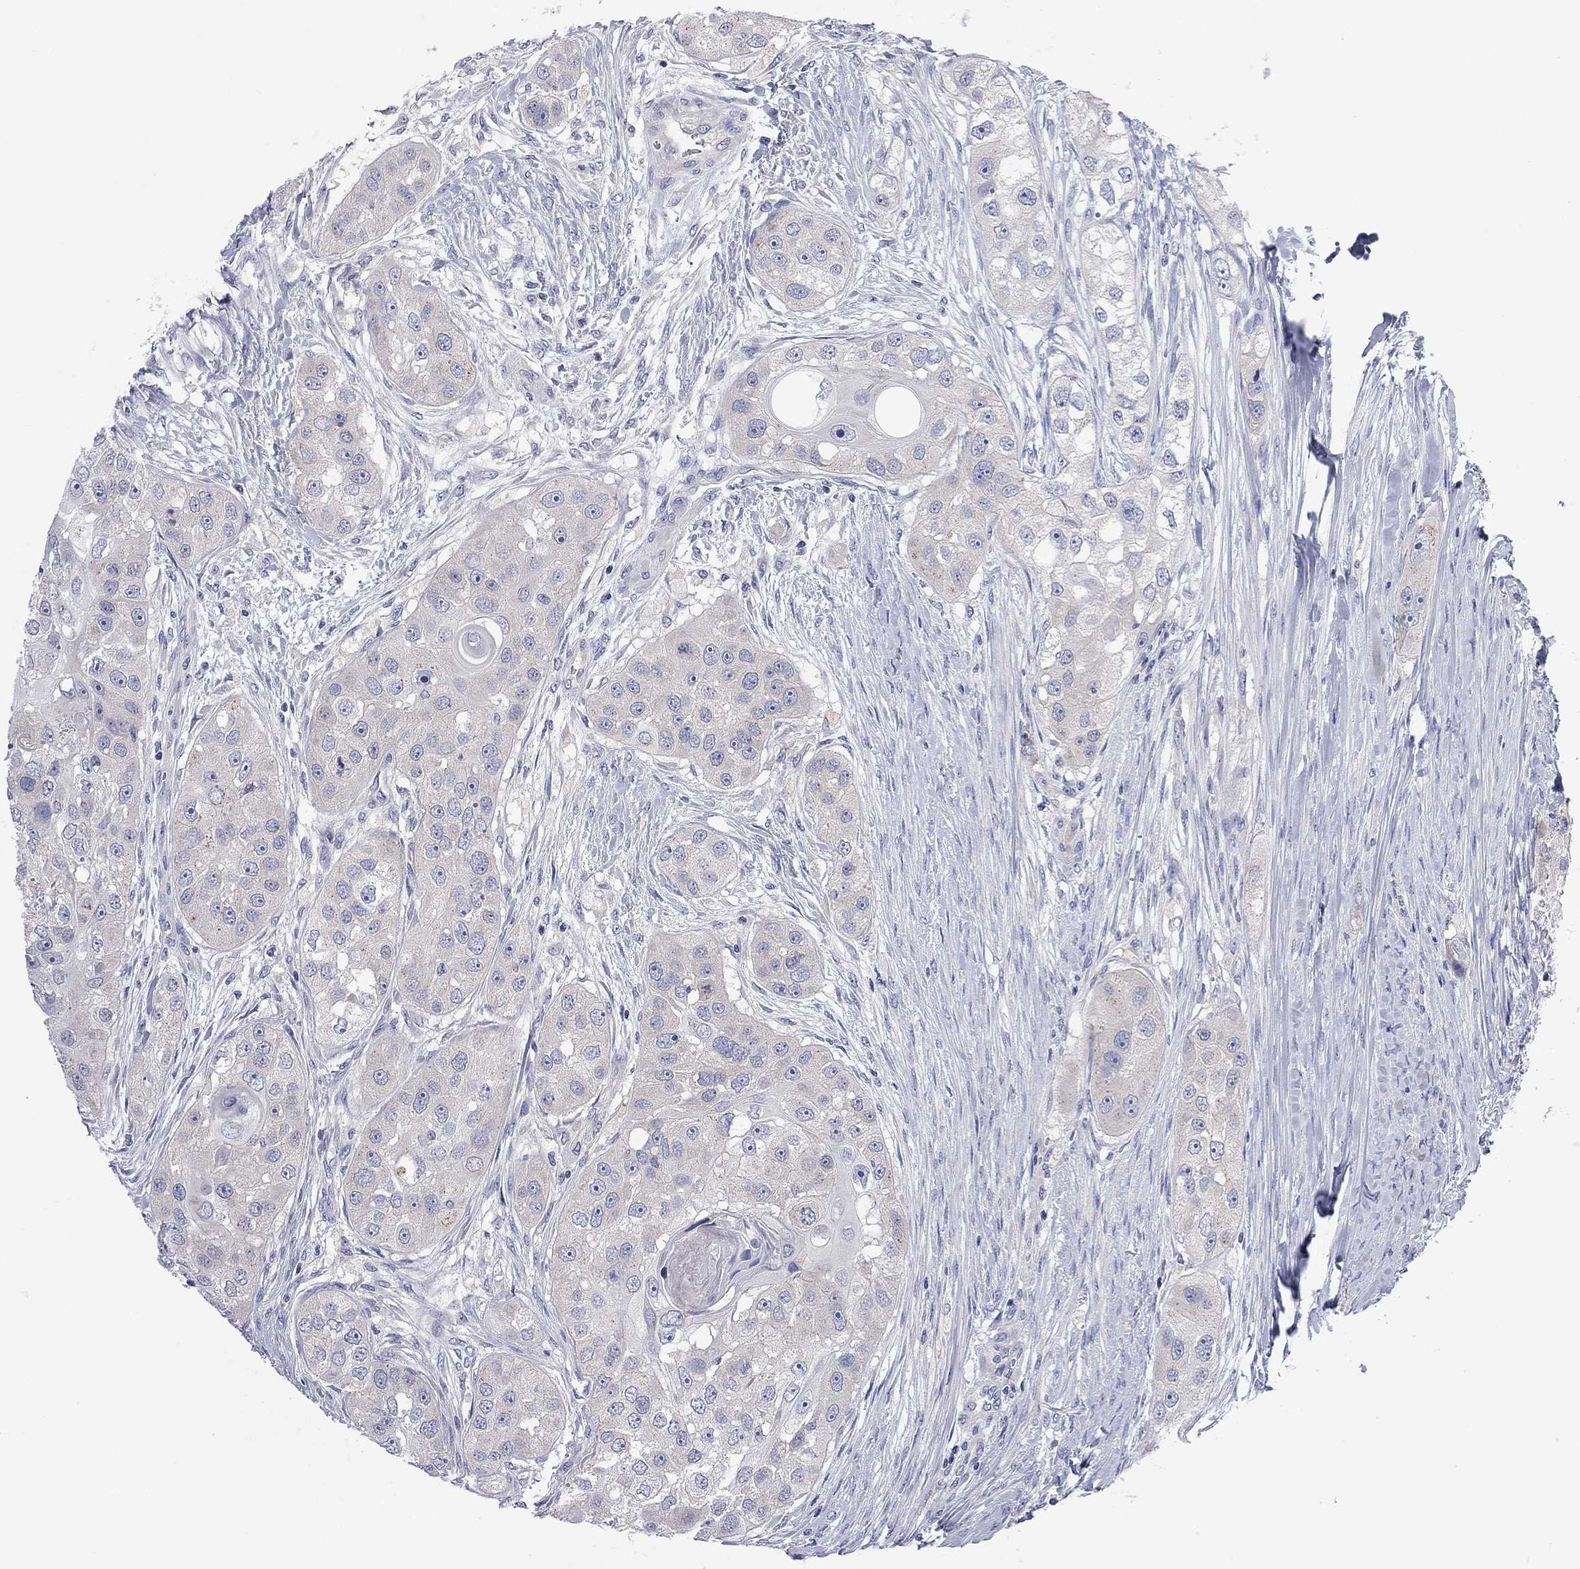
{"staining": {"intensity": "negative", "quantity": "none", "location": "none"}, "tissue": "head and neck cancer", "cell_type": "Tumor cells", "image_type": "cancer", "snomed": [{"axis": "morphology", "description": "Normal tissue, NOS"}, {"axis": "morphology", "description": "Squamous cell carcinoma, NOS"}, {"axis": "topography", "description": "Skeletal muscle"}, {"axis": "topography", "description": "Head-Neck"}], "caption": "Human head and neck squamous cell carcinoma stained for a protein using IHC demonstrates no expression in tumor cells.", "gene": "ABCB4", "patient": {"sex": "male", "age": 51}}